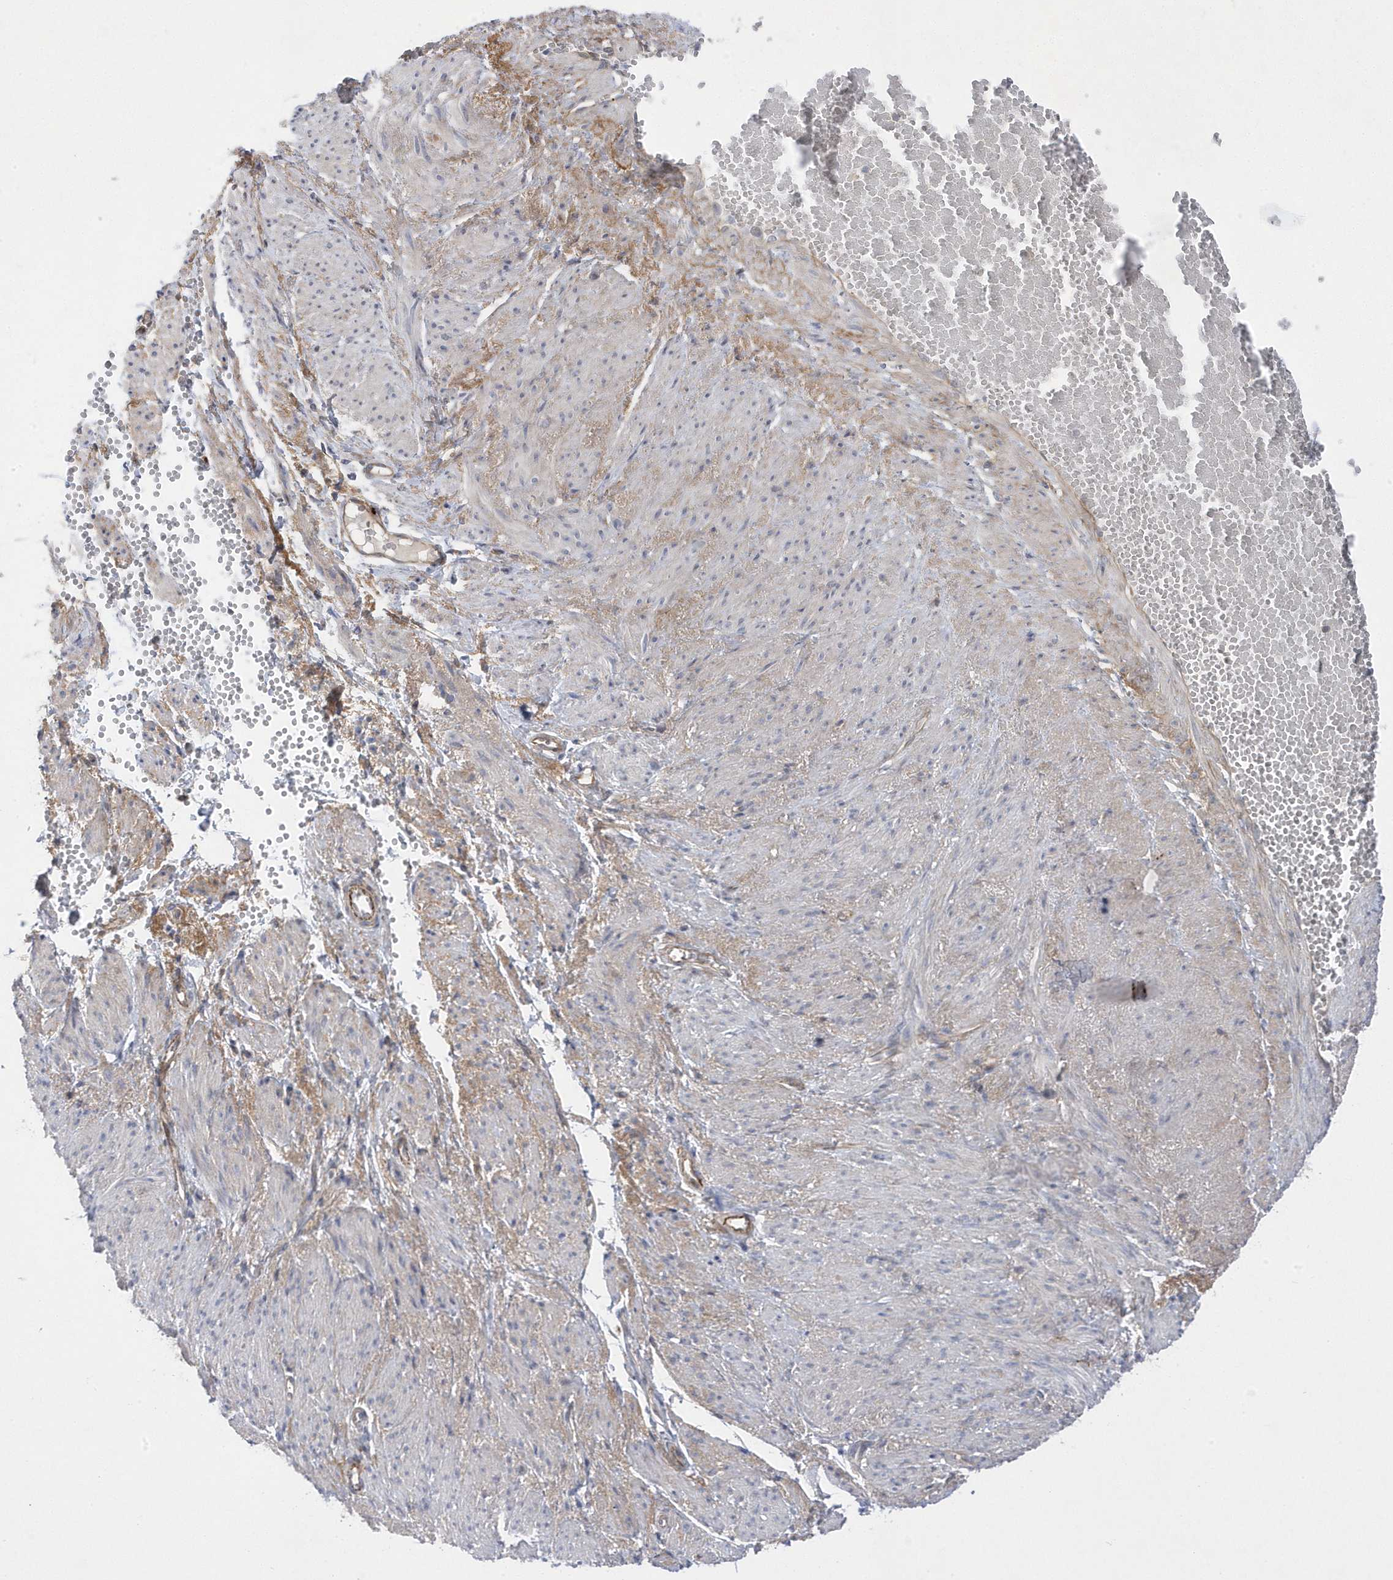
{"staining": {"intensity": "negative", "quantity": "none", "location": "none"}, "tissue": "adipose tissue", "cell_type": "Adipocytes", "image_type": "normal", "snomed": [{"axis": "morphology", "description": "Normal tissue, NOS"}, {"axis": "topography", "description": "Smooth muscle"}, {"axis": "topography", "description": "Peripheral nerve tissue"}], "caption": "Histopathology image shows no protein expression in adipocytes of normal adipose tissue.", "gene": "ANAPC1", "patient": {"sex": "female", "age": 39}}